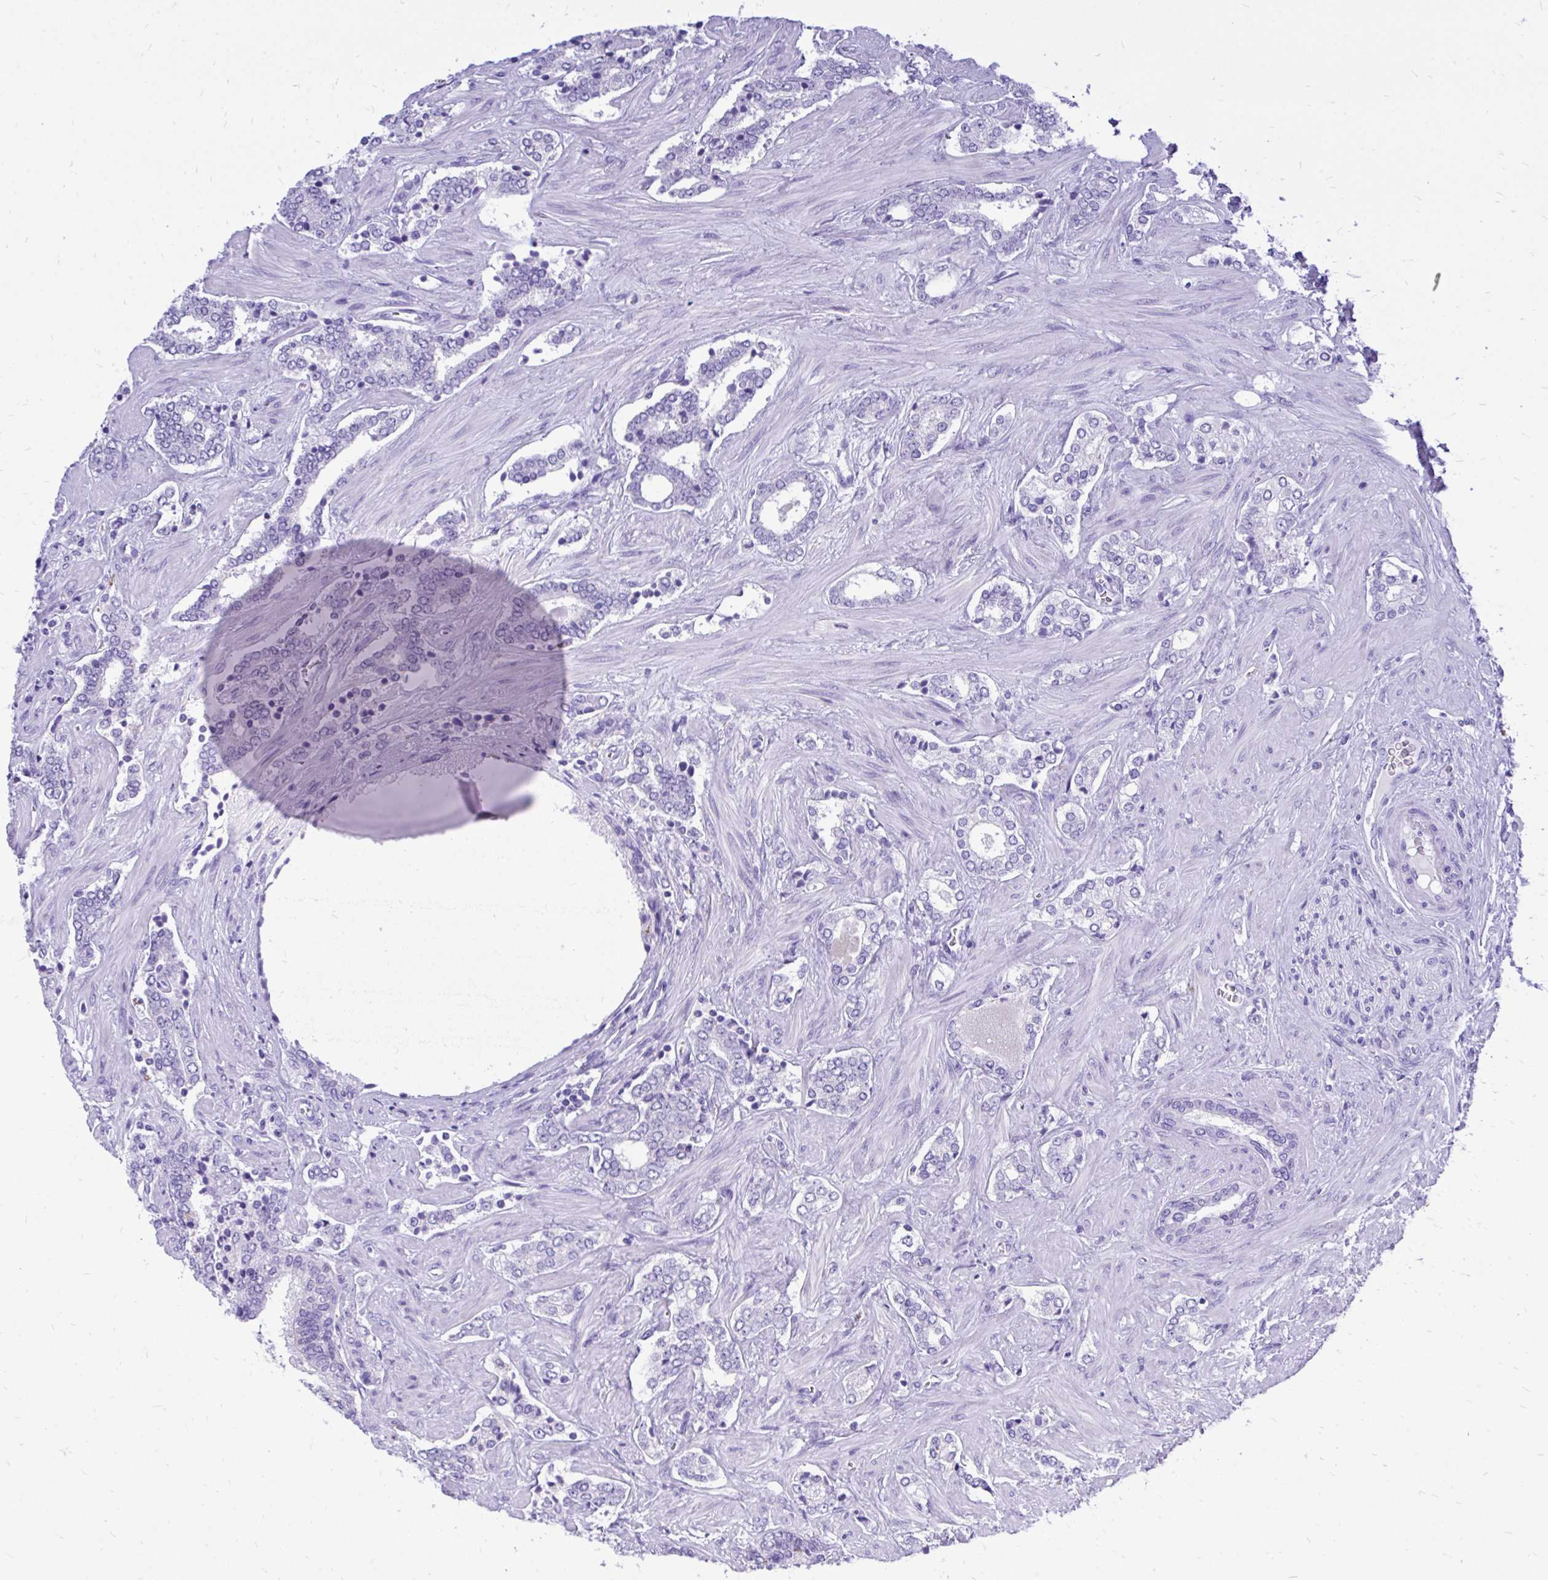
{"staining": {"intensity": "negative", "quantity": "none", "location": "none"}, "tissue": "prostate cancer", "cell_type": "Tumor cells", "image_type": "cancer", "snomed": [{"axis": "morphology", "description": "Adenocarcinoma, High grade"}, {"axis": "topography", "description": "Prostate"}], "caption": "Protein analysis of adenocarcinoma (high-grade) (prostate) reveals no significant staining in tumor cells.", "gene": "MON1A", "patient": {"sex": "male", "age": 60}}